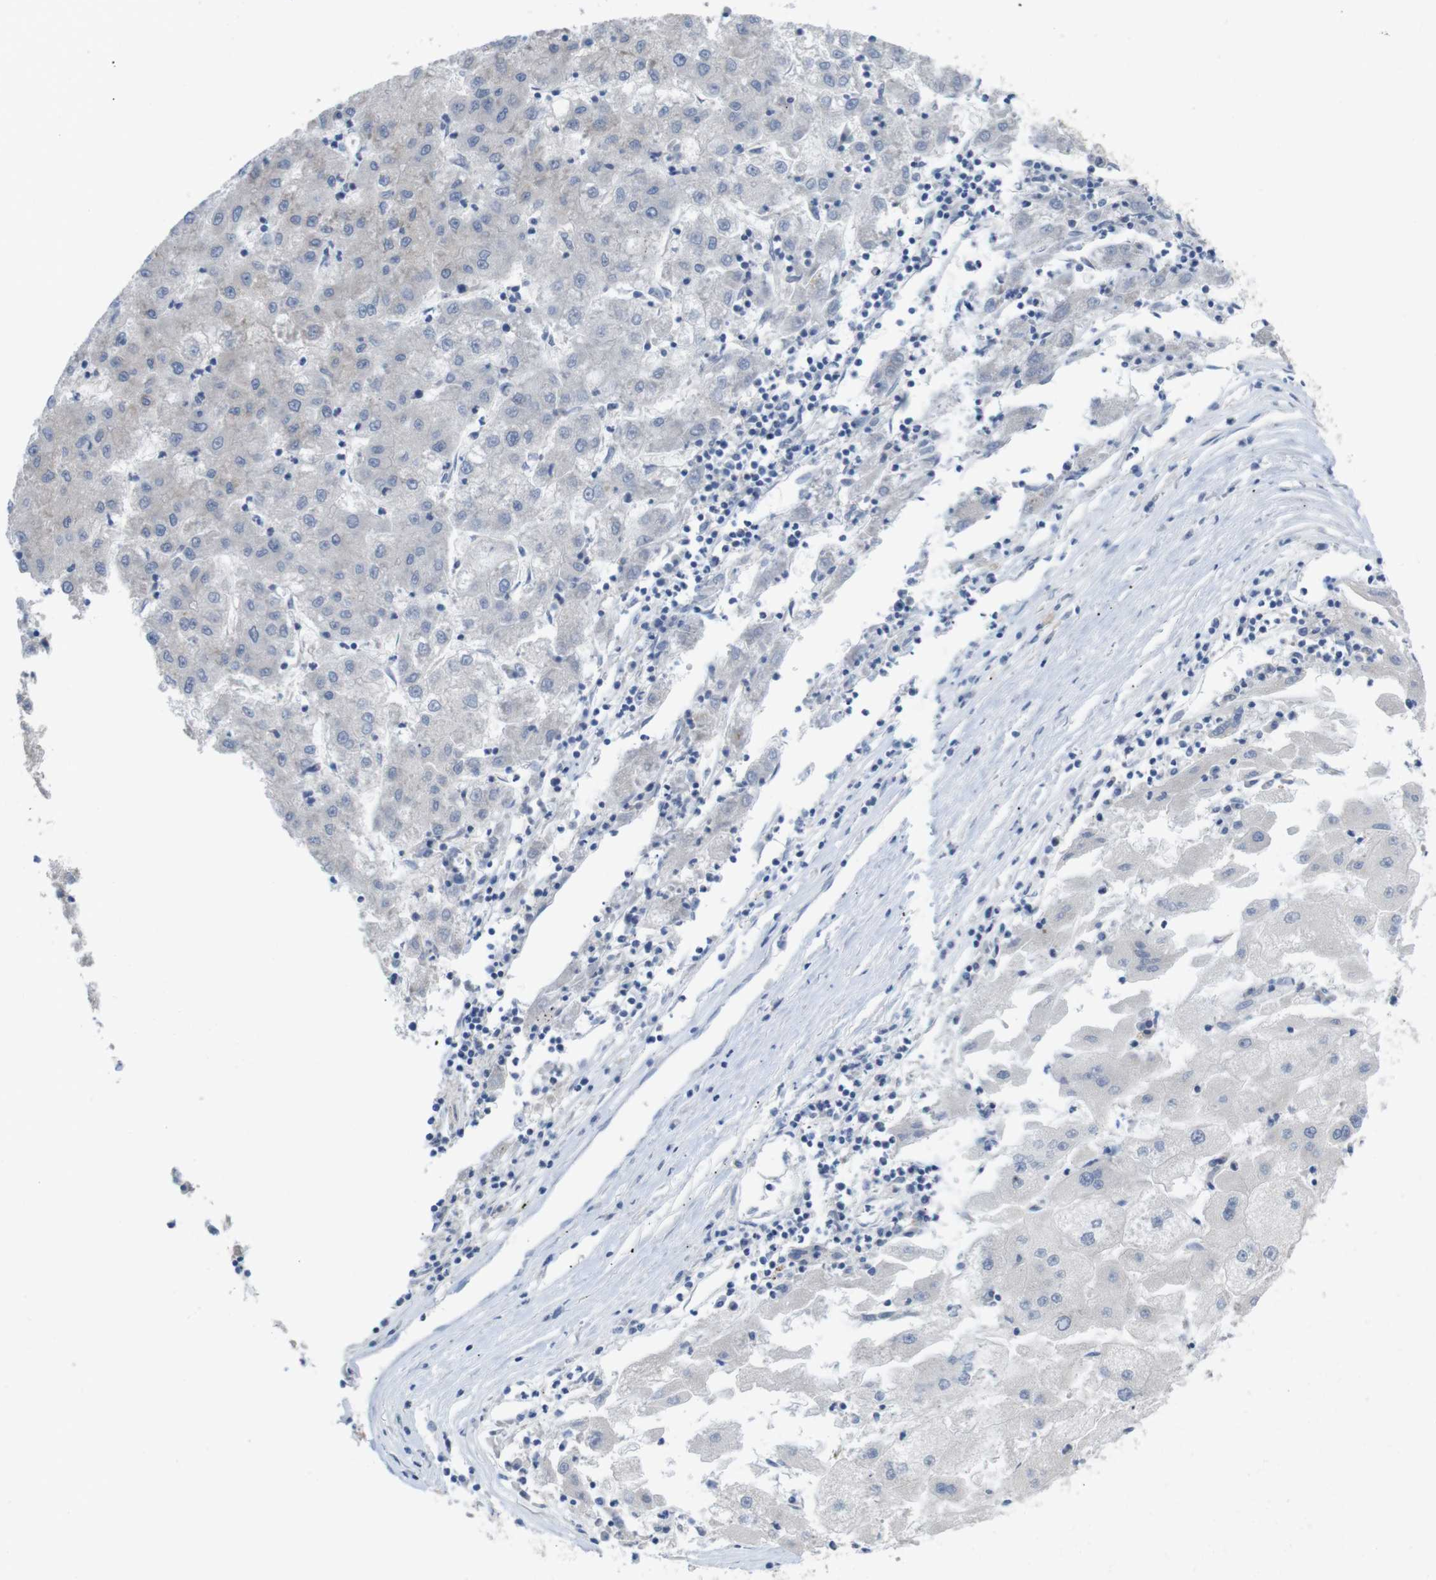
{"staining": {"intensity": "negative", "quantity": "none", "location": "none"}, "tissue": "liver cancer", "cell_type": "Tumor cells", "image_type": "cancer", "snomed": [{"axis": "morphology", "description": "Carcinoma, Hepatocellular, NOS"}, {"axis": "topography", "description": "Liver"}], "caption": "Liver cancer was stained to show a protein in brown. There is no significant positivity in tumor cells. Brightfield microscopy of immunohistochemistry (IHC) stained with DAB (3,3'-diaminobenzidine) (brown) and hematoxylin (blue), captured at high magnification.", "gene": "PCNX2", "patient": {"sex": "male", "age": 72}}